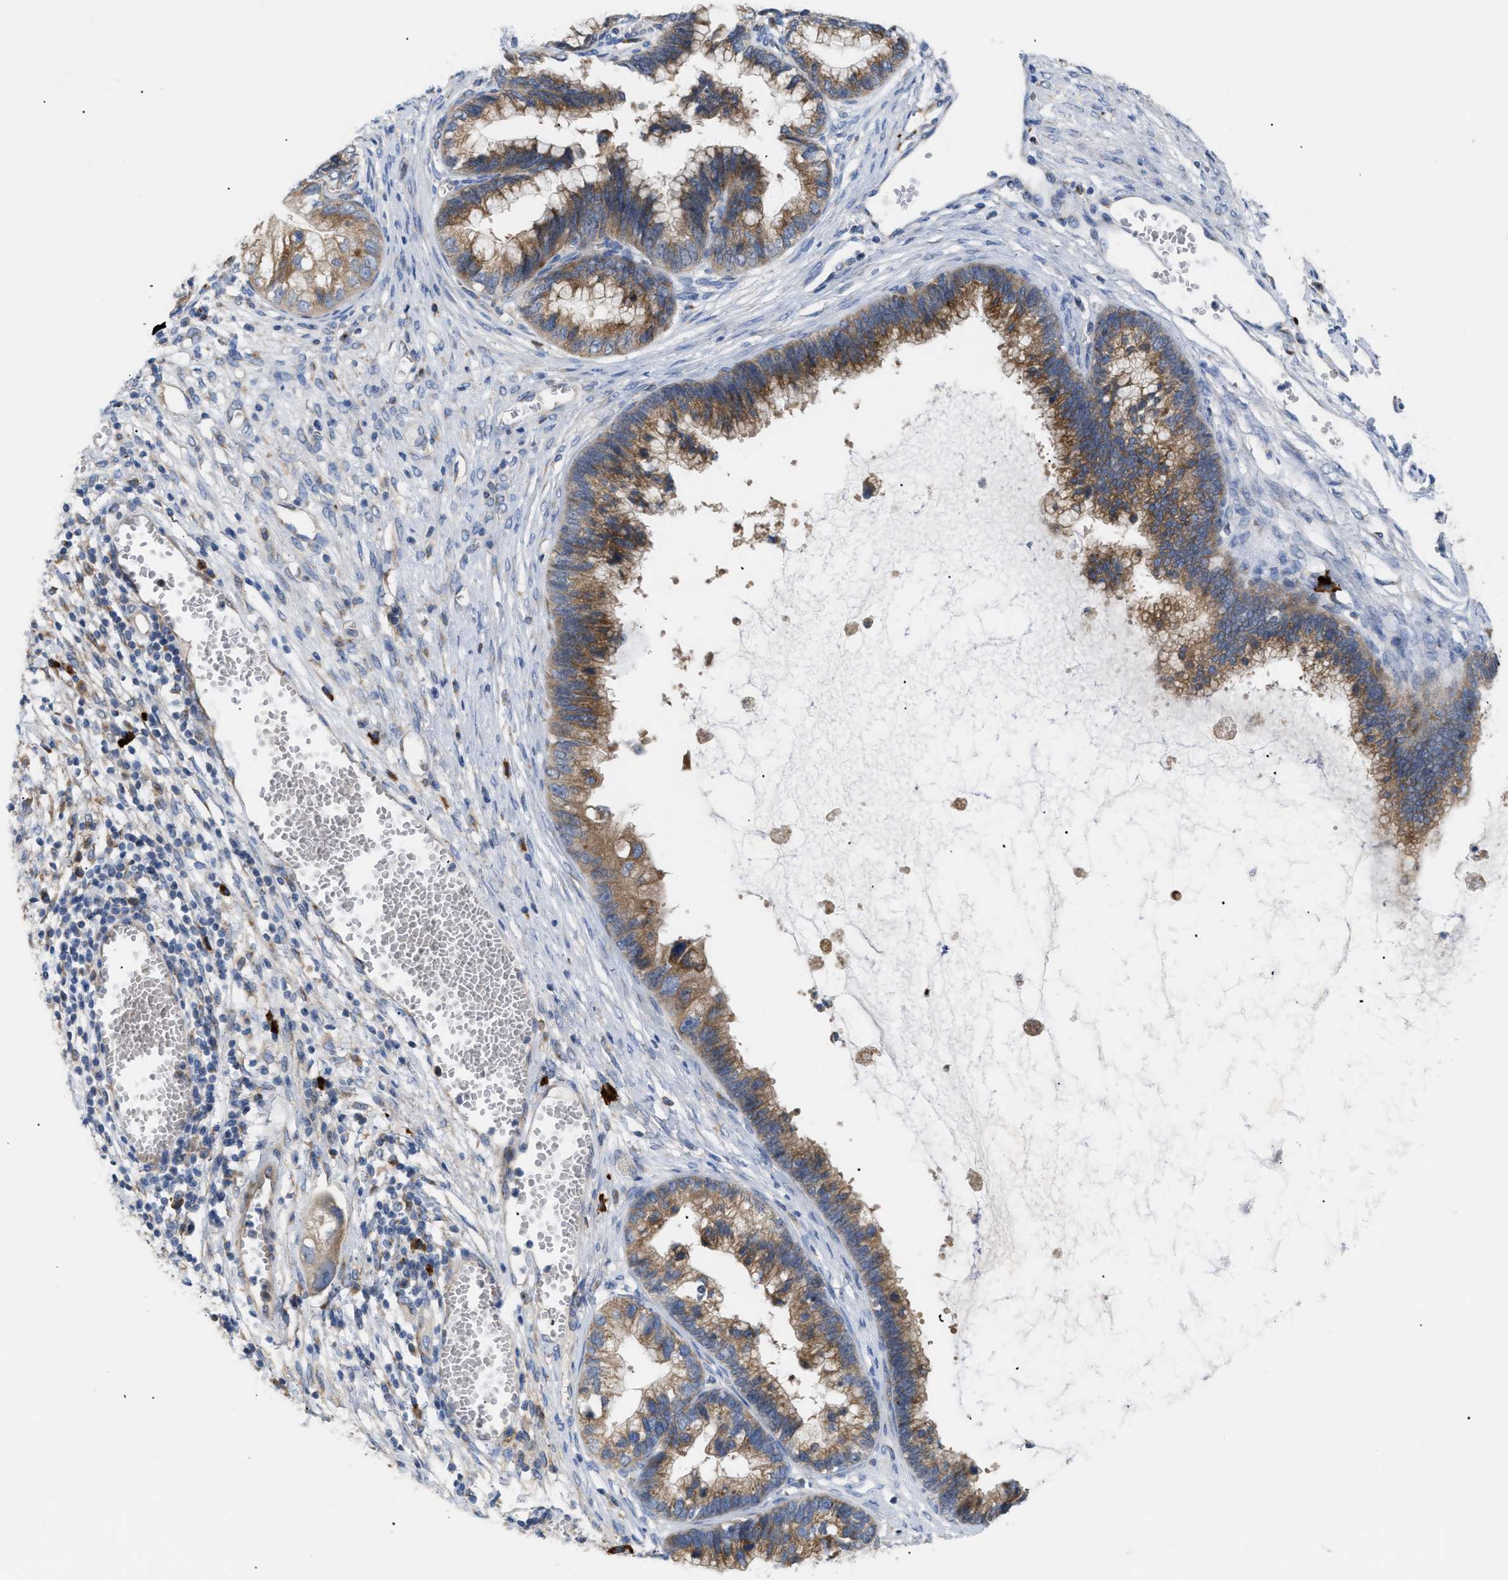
{"staining": {"intensity": "moderate", "quantity": ">75%", "location": "cytoplasmic/membranous"}, "tissue": "cervical cancer", "cell_type": "Tumor cells", "image_type": "cancer", "snomed": [{"axis": "morphology", "description": "Adenocarcinoma, NOS"}, {"axis": "topography", "description": "Cervix"}], "caption": "About >75% of tumor cells in cervical cancer display moderate cytoplasmic/membranous protein expression as visualized by brown immunohistochemical staining.", "gene": "SLC50A1", "patient": {"sex": "female", "age": 44}}